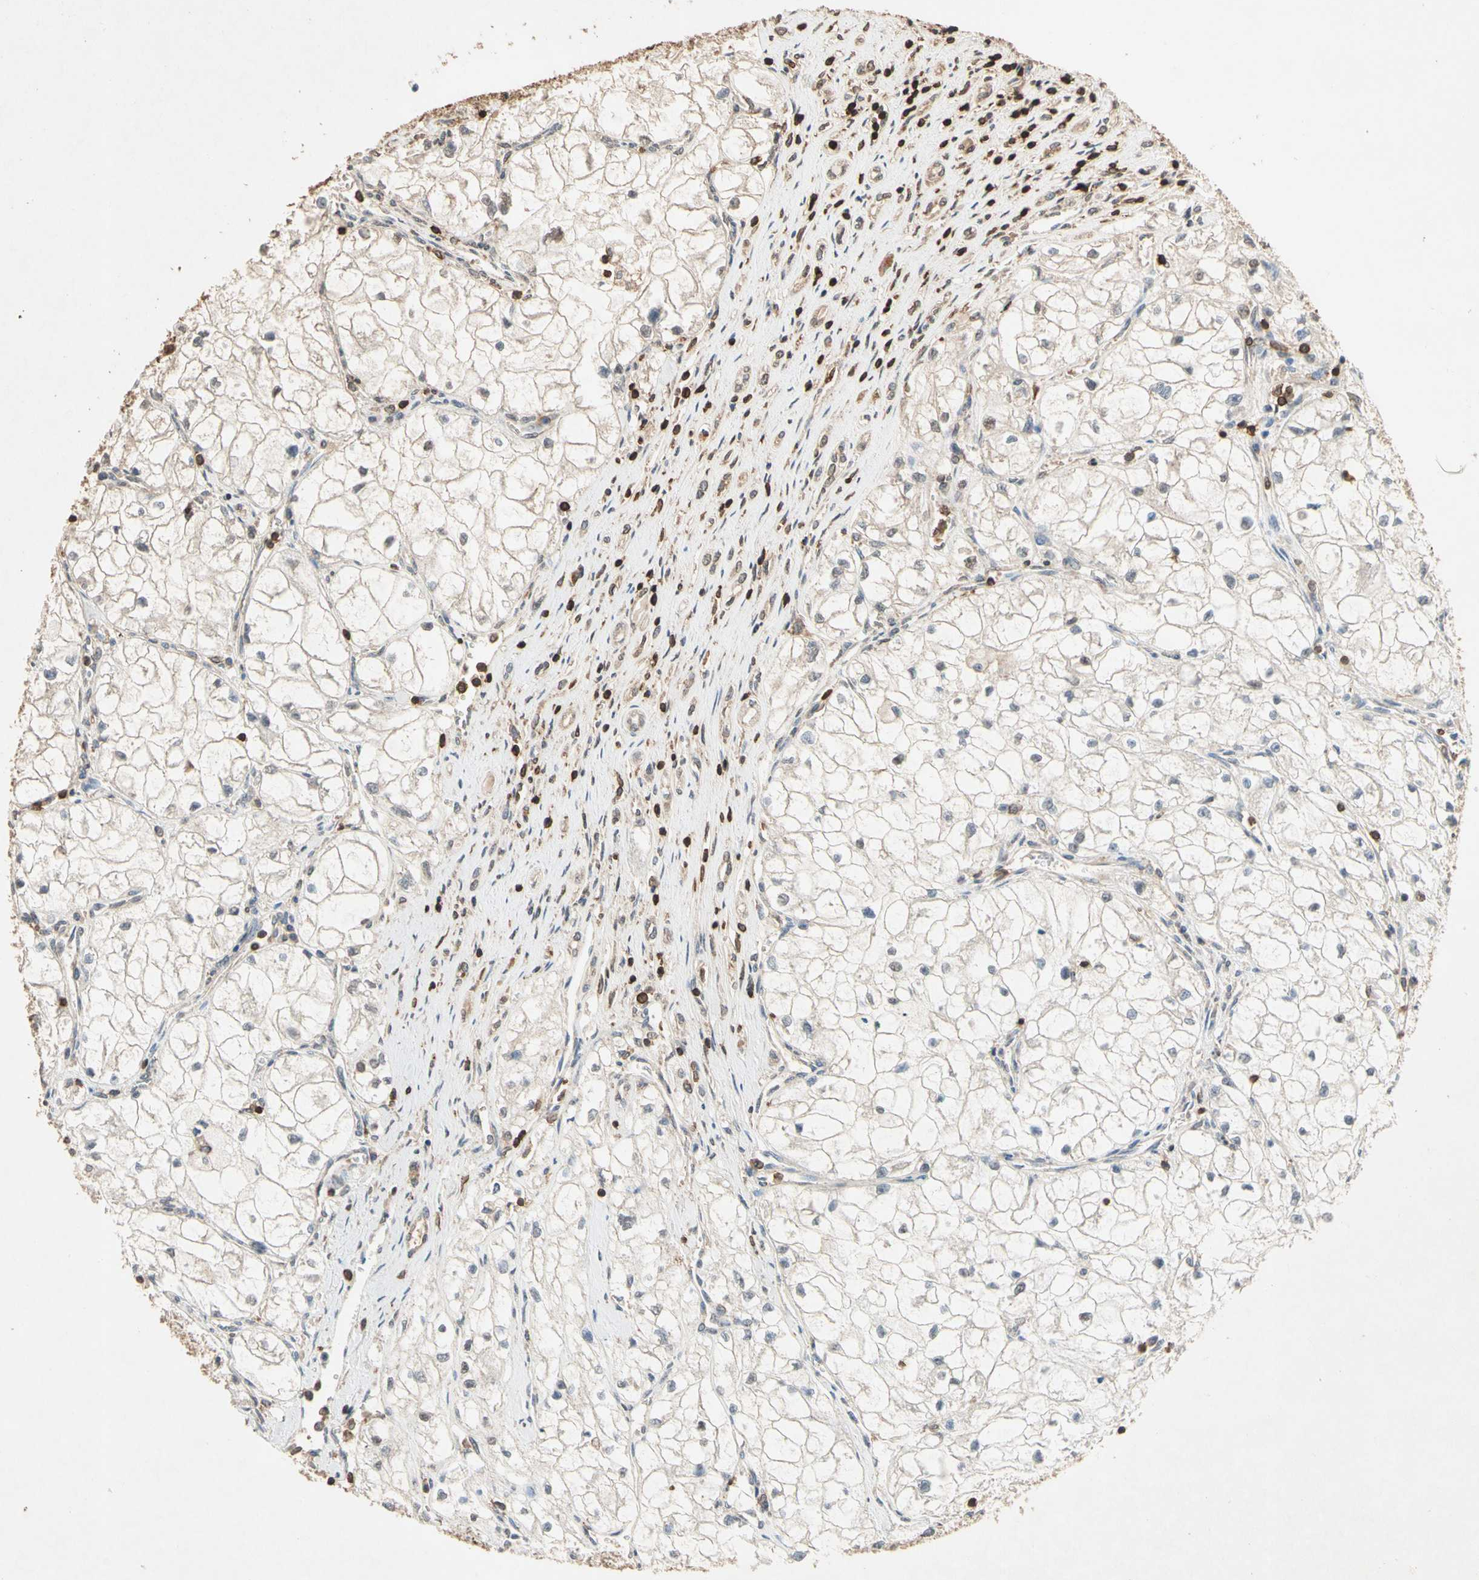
{"staining": {"intensity": "negative", "quantity": "none", "location": "none"}, "tissue": "renal cancer", "cell_type": "Tumor cells", "image_type": "cancer", "snomed": [{"axis": "morphology", "description": "Adenocarcinoma, NOS"}, {"axis": "topography", "description": "Kidney"}], "caption": "Immunohistochemistry of human adenocarcinoma (renal) demonstrates no staining in tumor cells.", "gene": "MAP3K10", "patient": {"sex": "female", "age": 70}}